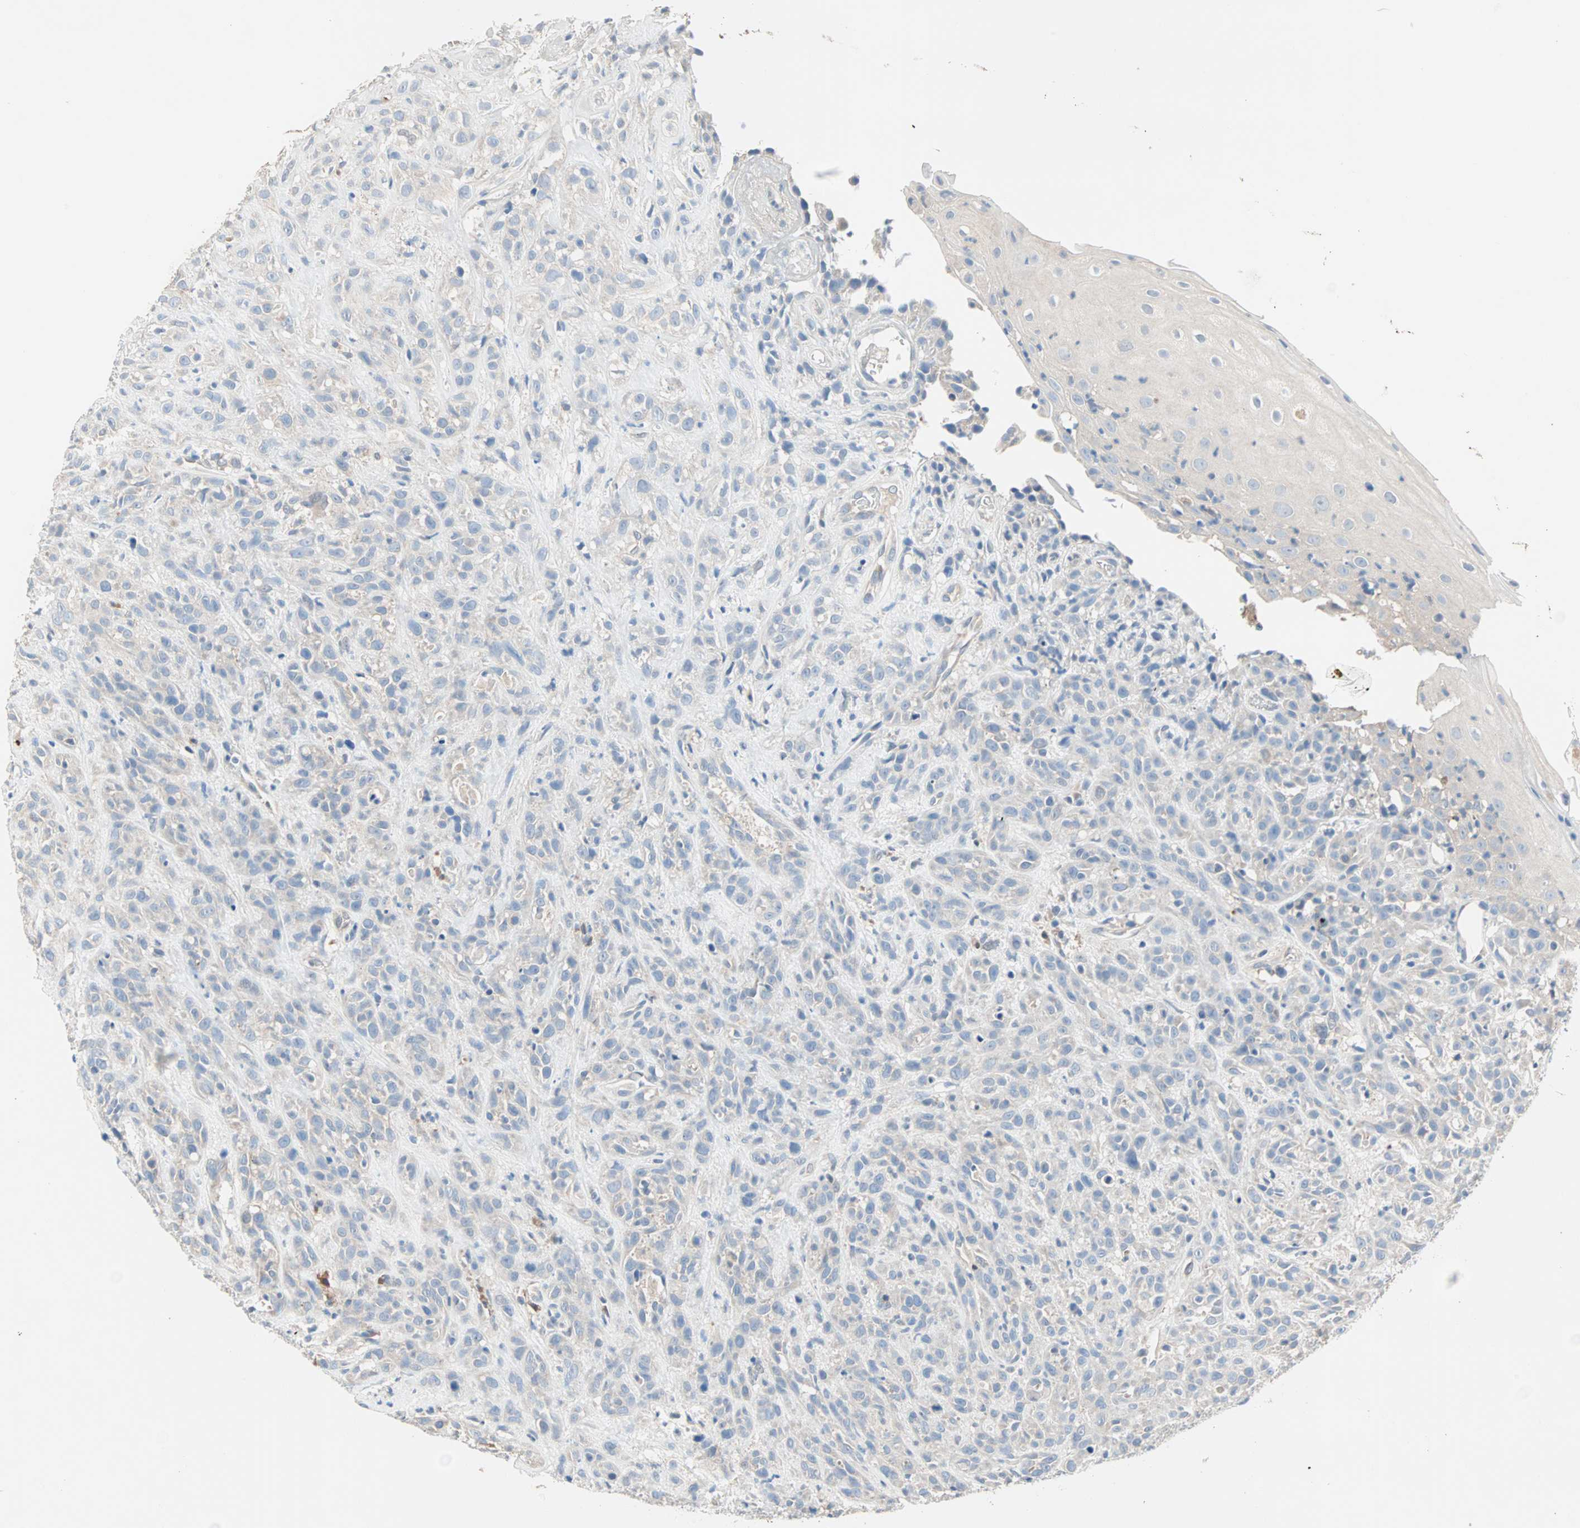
{"staining": {"intensity": "weak", "quantity": "25%-75%", "location": "cytoplasmic/membranous"}, "tissue": "head and neck cancer", "cell_type": "Tumor cells", "image_type": "cancer", "snomed": [{"axis": "morphology", "description": "Normal tissue, NOS"}, {"axis": "morphology", "description": "Squamous cell carcinoma, NOS"}, {"axis": "topography", "description": "Cartilage tissue"}, {"axis": "topography", "description": "Head-Neck"}], "caption": "Immunohistochemical staining of human head and neck squamous cell carcinoma exhibits weak cytoplasmic/membranous protein positivity in approximately 25%-75% of tumor cells.", "gene": "MPI", "patient": {"sex": "male", "age": 62}}